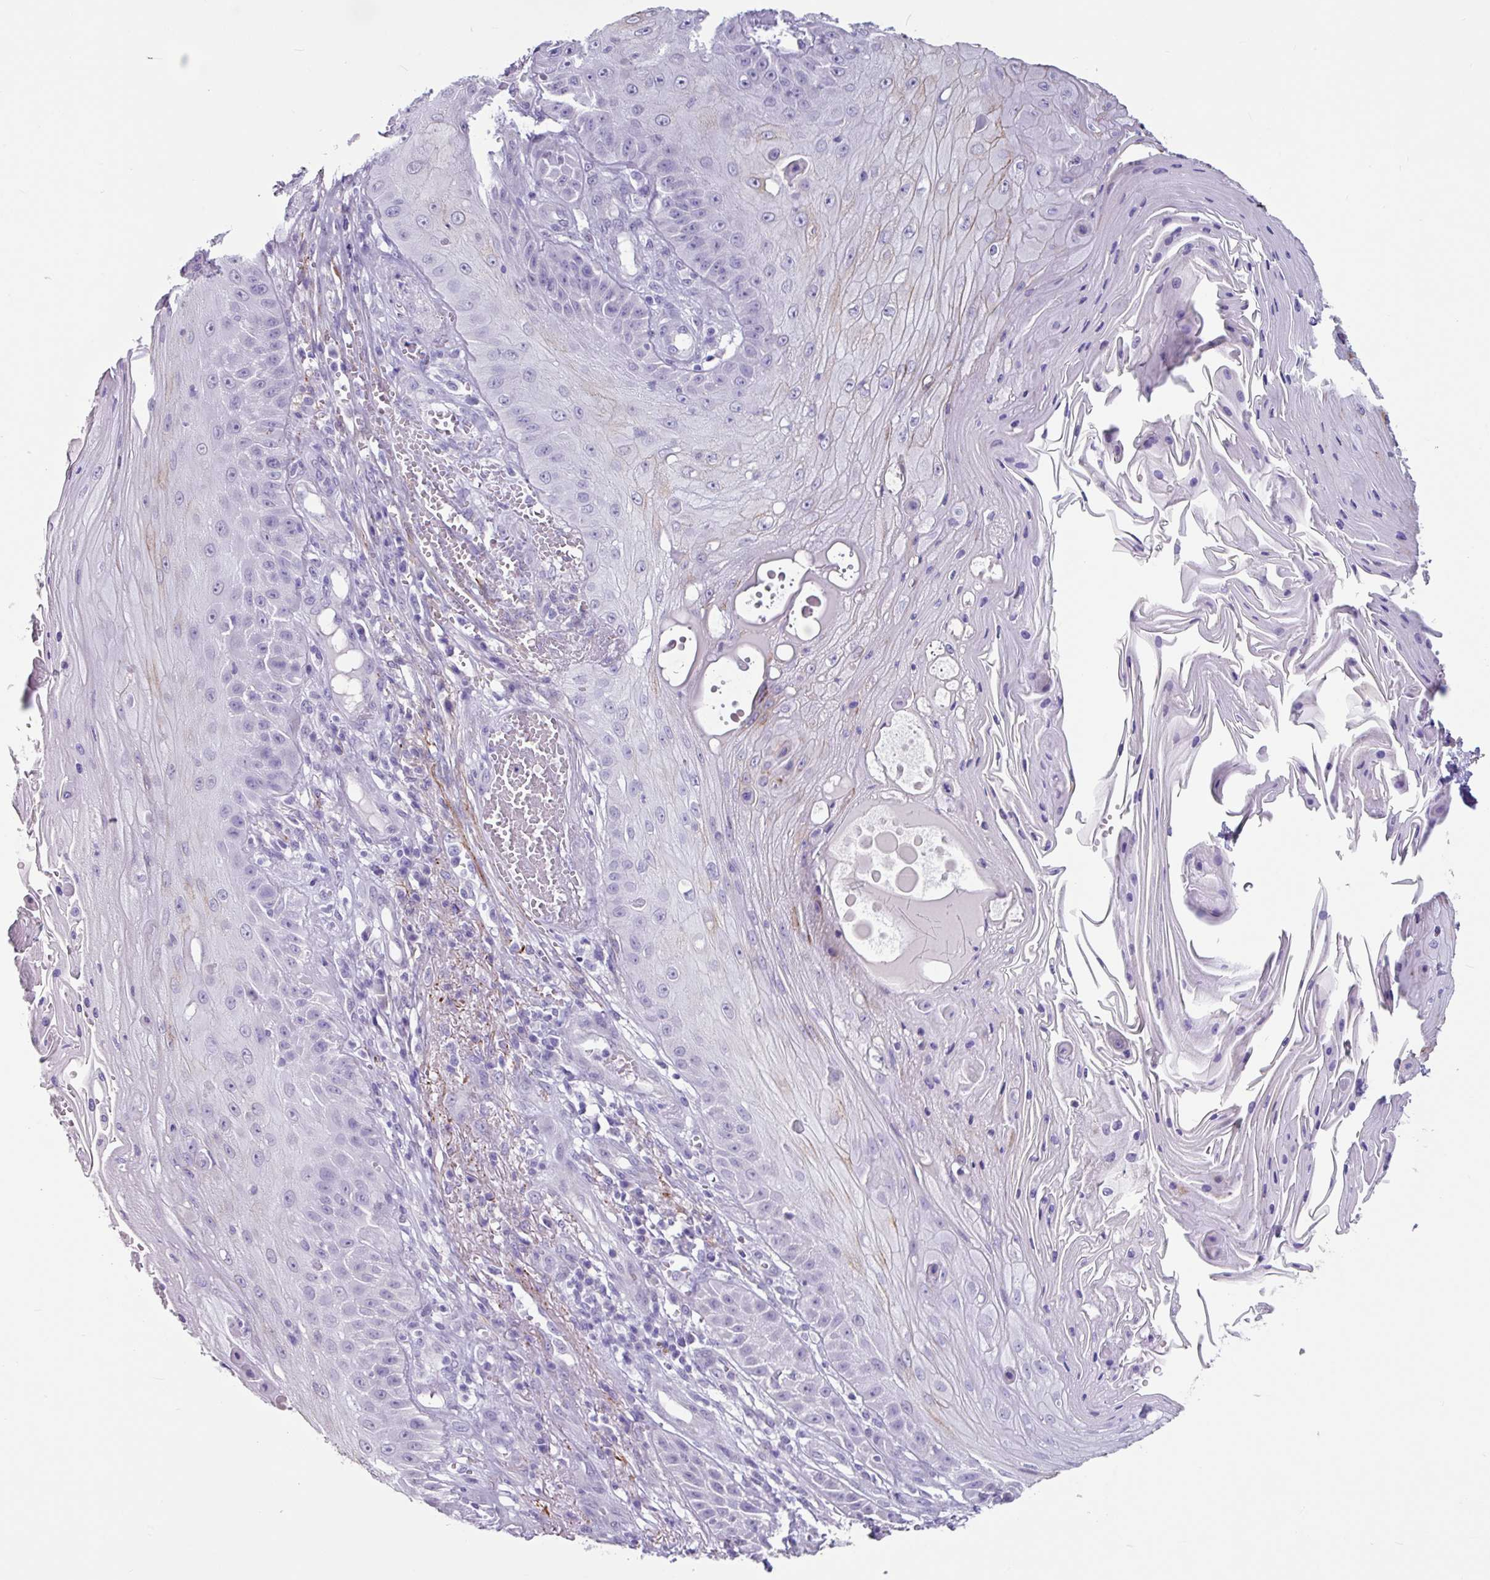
{"staining": {"intensity": "negative", "quantity": "none", "location": "none"}, "tissue": "skin cancer", "cell_type": "Tumor cells", "image_type": "cancer", "snomed": [{"axis": "morphology", "description": "Squamous cell carcinoma, NOS"}, {"axis": "topography", "description": "Skin"}], "caption": "Immunohistochemistry image of neoplastic tissue: human skin squamous cell carcinoma stained with DAB (3,3'-diaminobenzidine) displays no significant protein expression in tumor cells.", "gene": "OTX1", "patient": {"sex": "male", "age": 70}}